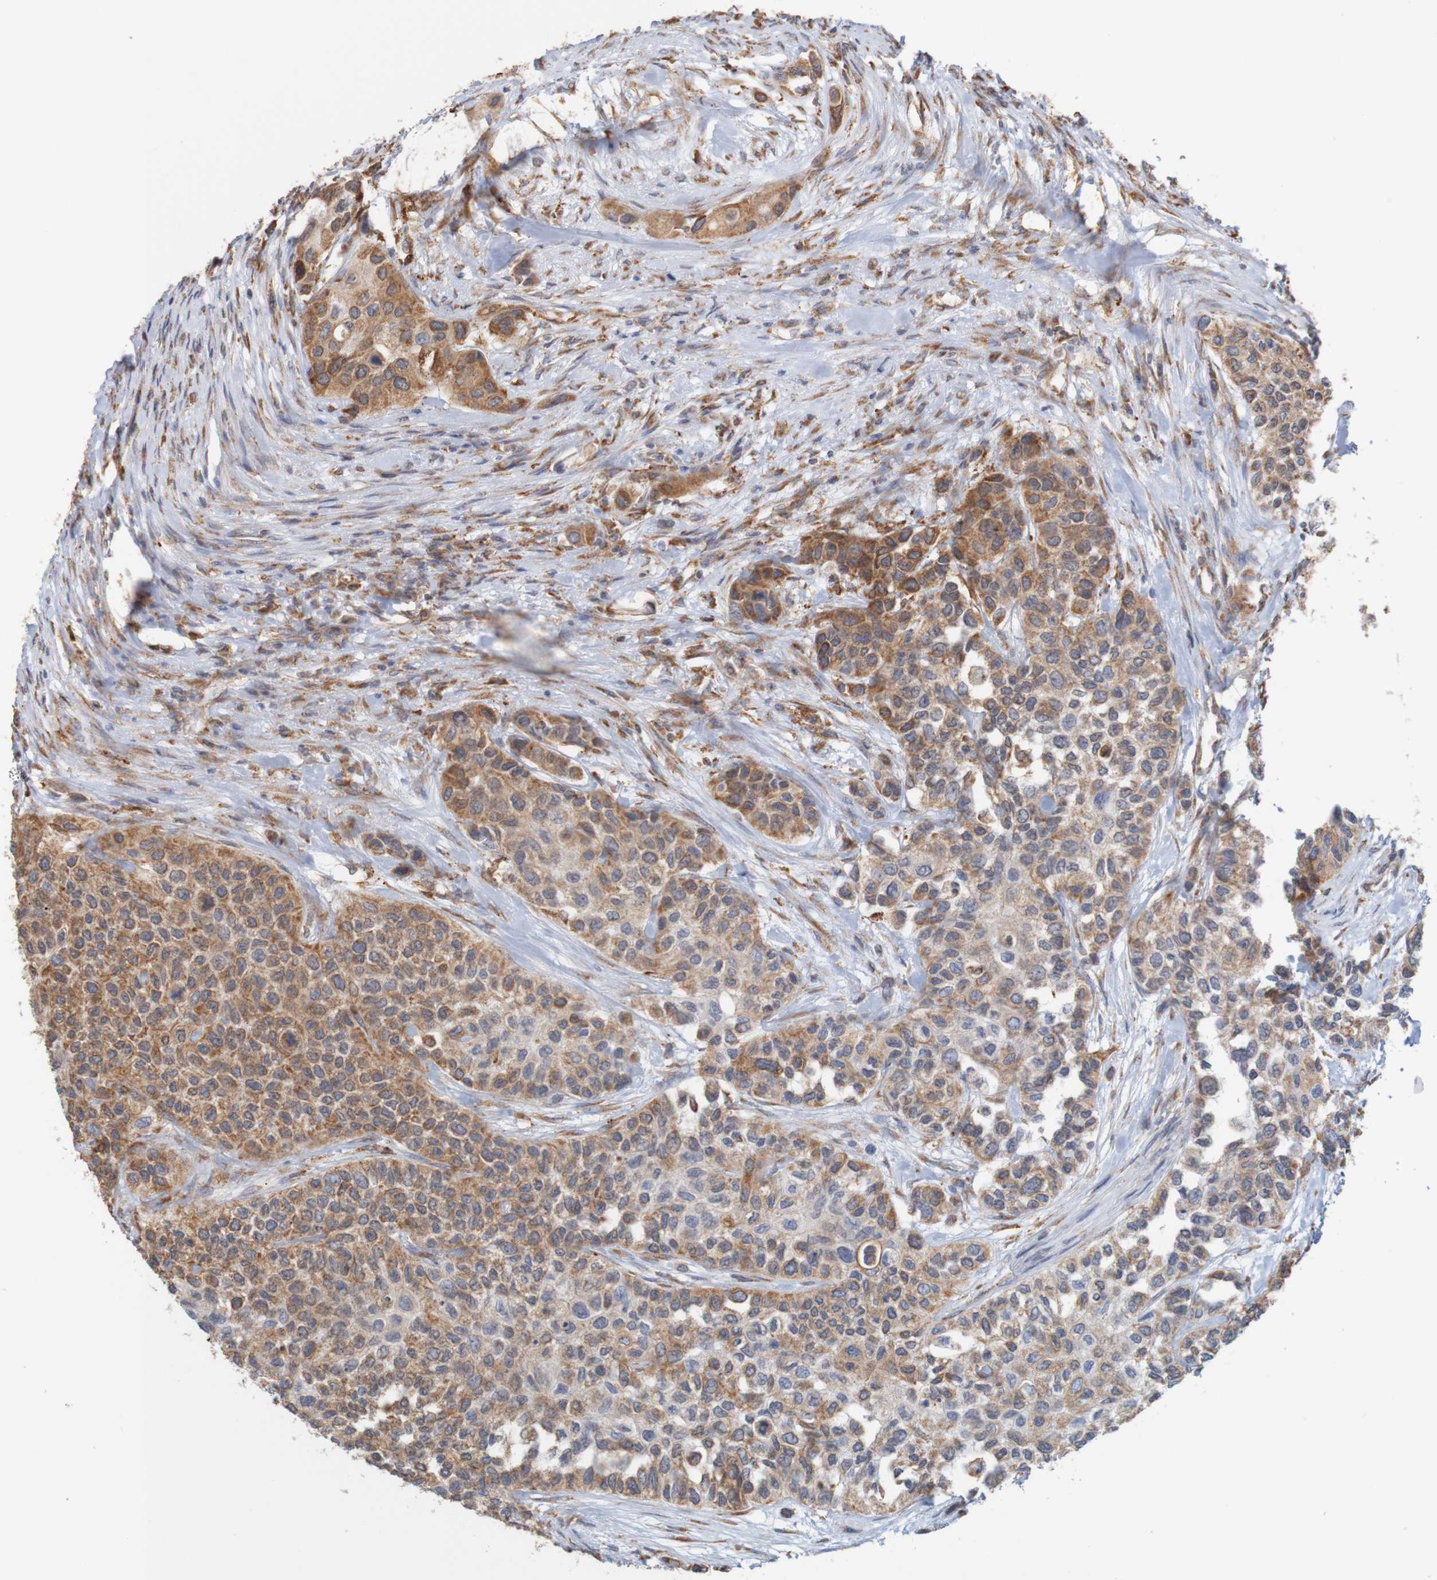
{"staining": {"intensity": "moderate", "quantity": ">75%", "location": "cytoplasmic/membranous"}, "tissue": "urothelial cancer", "cell_type": "Tumor cells", "image_type": "cancer", "snomed": [{"axis": "morphology", "description": "Urothelial carcinoma, High grade"}, {"axis": "topography", "description": "Urinary bladder"}], "caption": "Moderate cytoplasmic/membranous protein staining is seen in approximately >75% of tumor cells in high-grade urothelial carcinoma.", "gene": "PDIA3", "patient": {"sex": "female", "age": 56}}